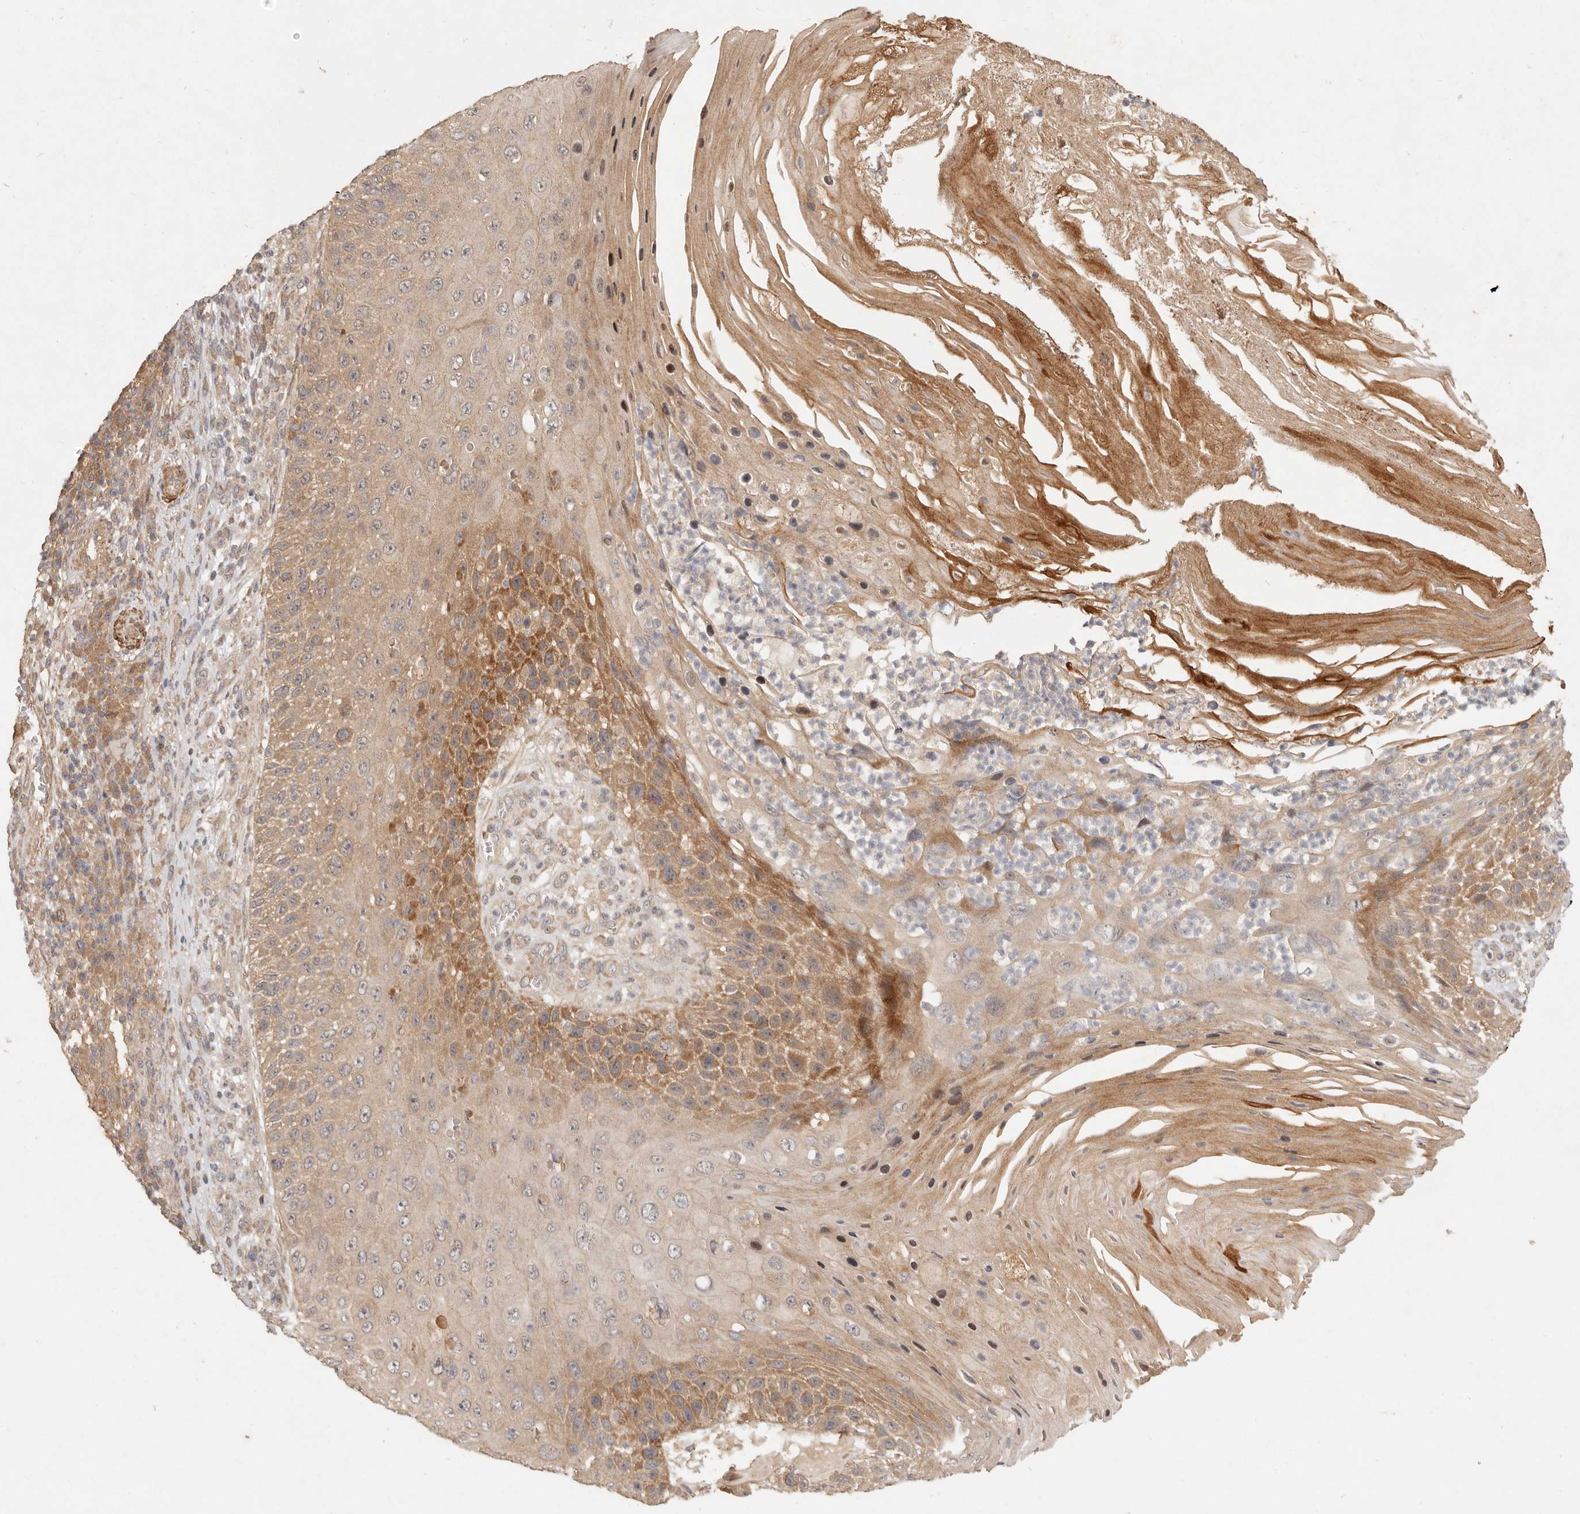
{"staining": {"intensity": "moderate", "quantity": "25%-75%", "location": "cytoplasmic/membranous"}, "tissue": "skin cancer", "cell_type": "Tumor cells", "image_type": "cancer", "snomed": [{"axis": "morphology", "description": "Squamous cell carcinoma, NOS"}, {"axis": "topography", "description": "Skin"}], "caption": "Approximately 25%-75% of tumor cells in squamous cell carcinoma (skin) exhibit moderate cytoplasmic/membranous protein staining as visualized by brown immunohistochemical staining.", "gene": "VIPR1", "patient": {"sex": "female", "age": 88}}